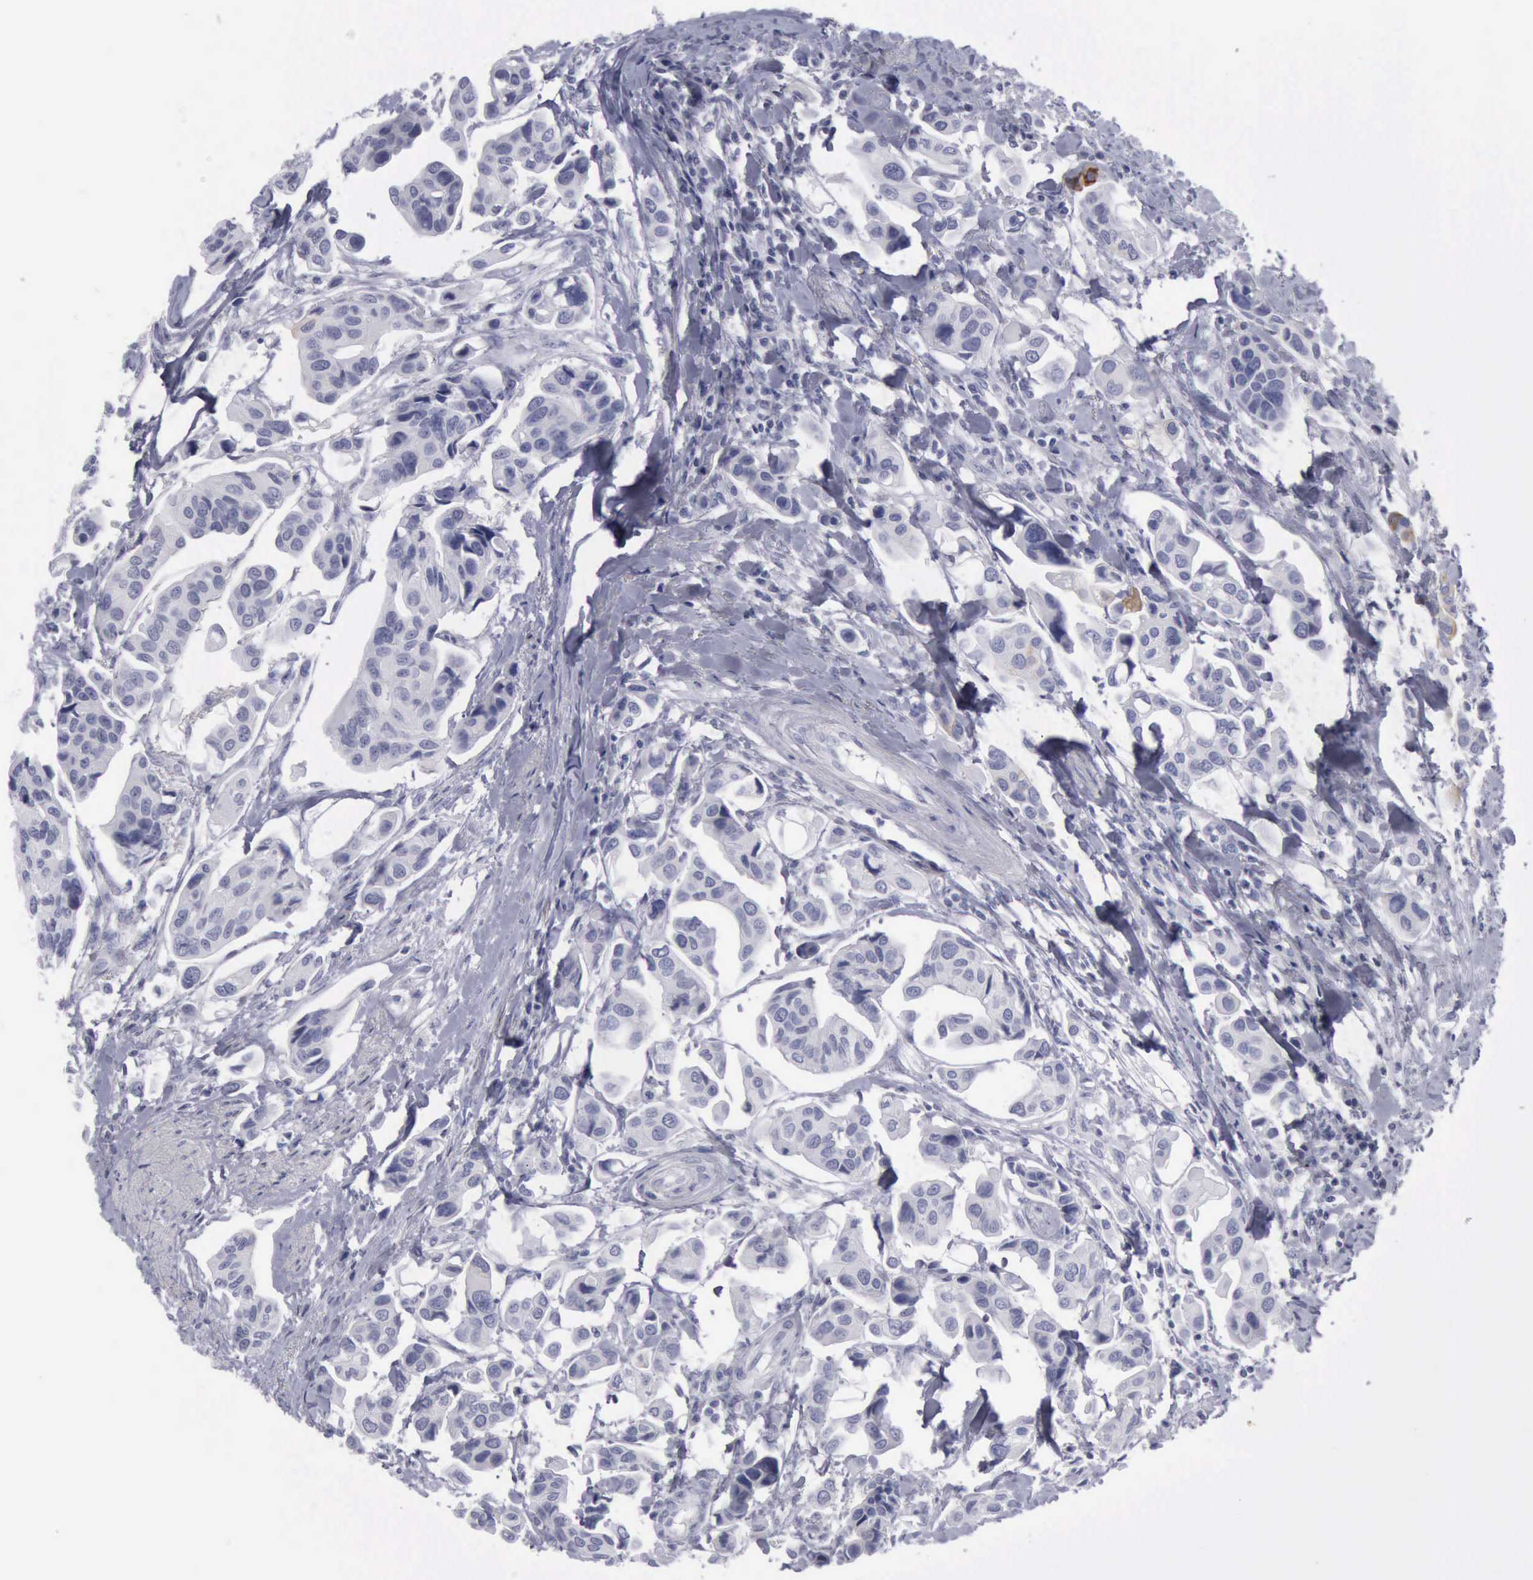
{"staining": {"intensity": "negative", "quantity": "none", "location": "none"}, "tissue": "urothelial cancer", "cell_type": "Tumor cells", "image_type": "cancer", "snomed": [{"axis": "morphology", "description": "Adenocarcinoma, NOS"}, {"axis": "topography", "description": "Urinary bladder"}], "caption": "DAB immunohistochemical staining of adenocarcinoma demonstrates no significant positivity in tumor cells.", "gene": "KRT13", "patient": {"sex": "male", "age": 61}}